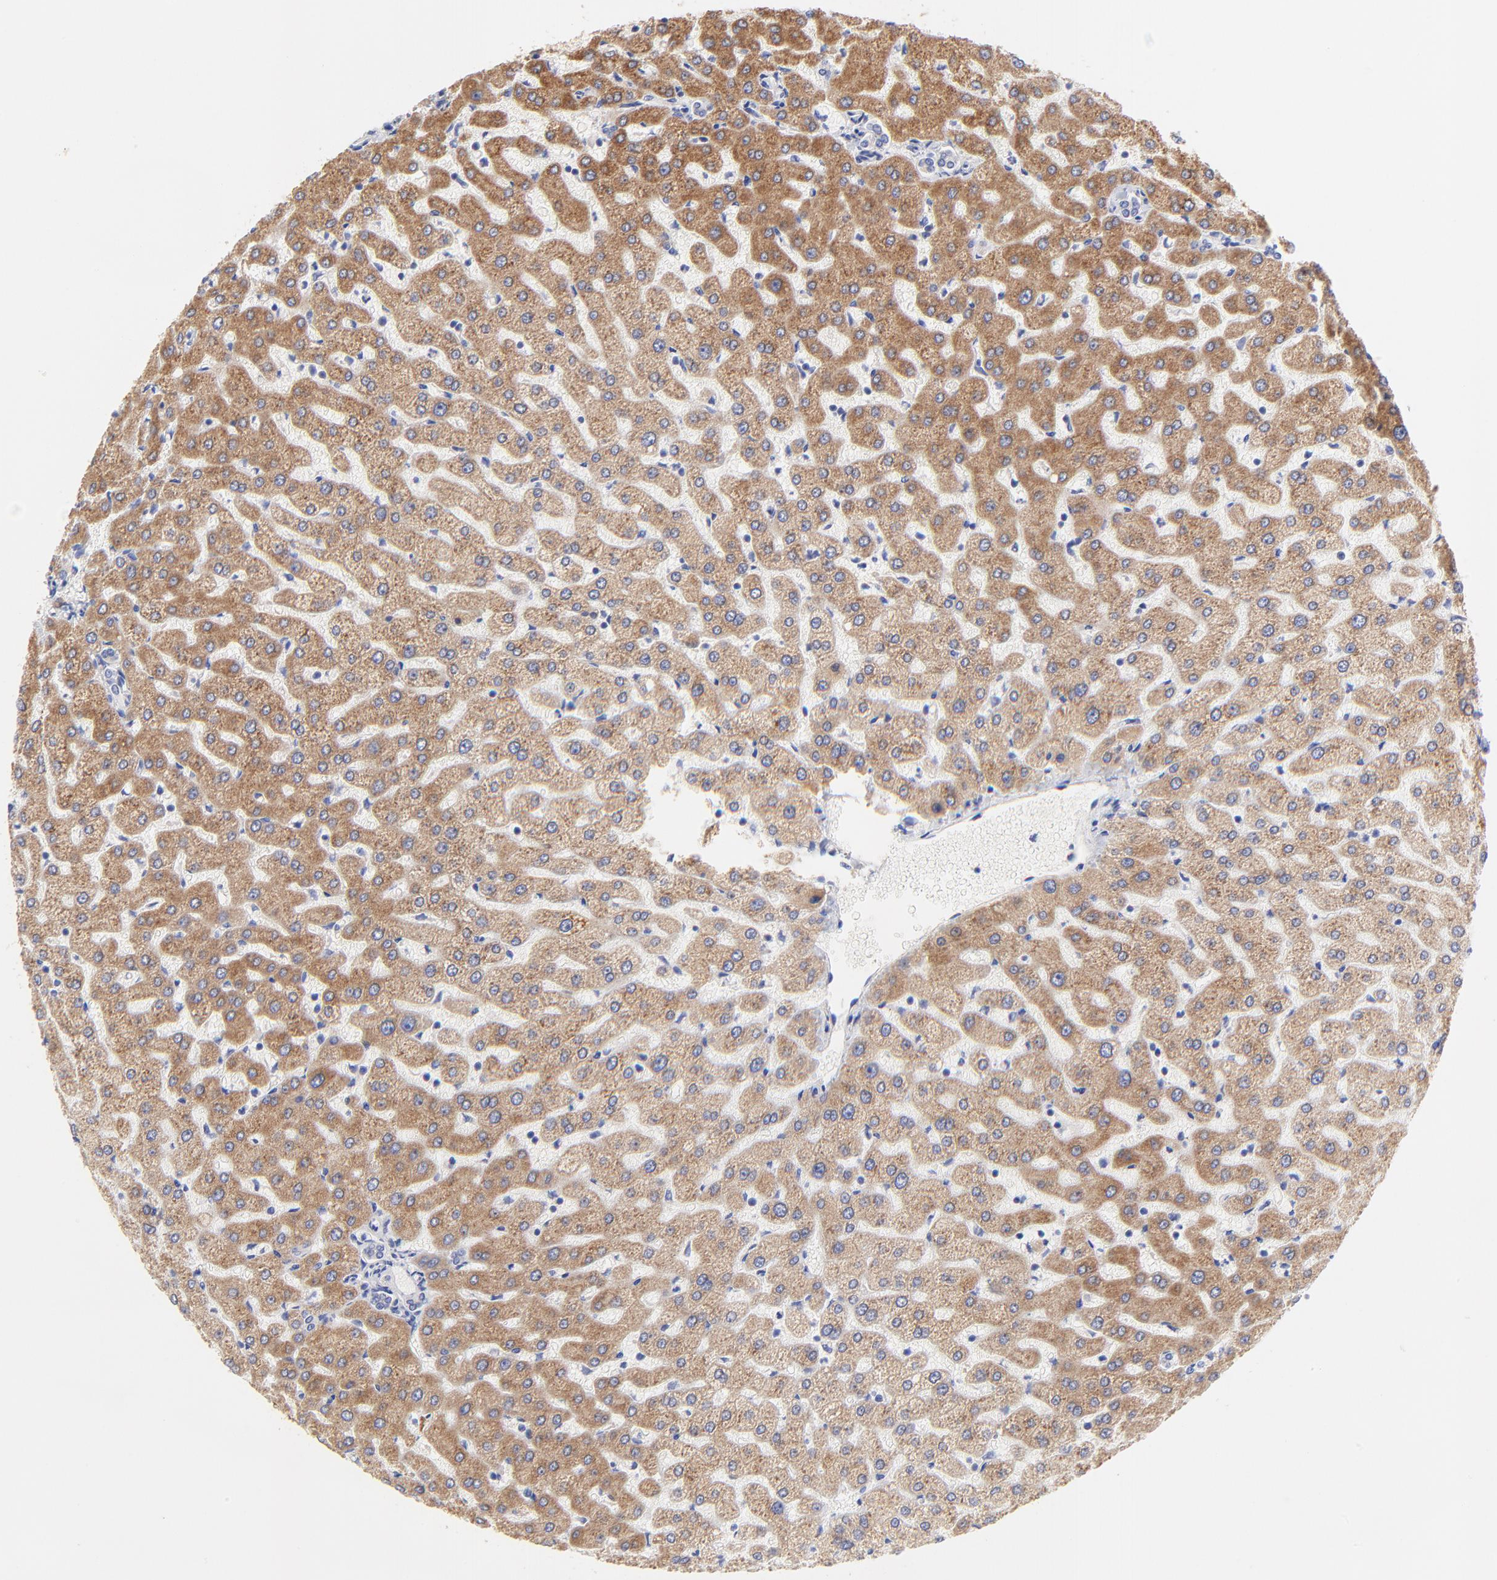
{"staining": {"intensity": "weak", "quantity": "<25%", "location": "cytoplasmic/membranous"}, "tissue": "liver", "cell_type": "Cholangiocytes", "image_type": "normal", "snomed": [{"axis": "morphology", "description": "Normal tissue, NOS"}, {"axis": "morphology", "description": "Fibrosis, NOS"}, {"axis": "topography", "description": "Liver"}], "caption": "The immunohistochemistry (IHC) photomicrograph has no significant expression in cholangiocytes of liver.", "gene": "EBP", "patient": {"sex": "female", "age": 29}}